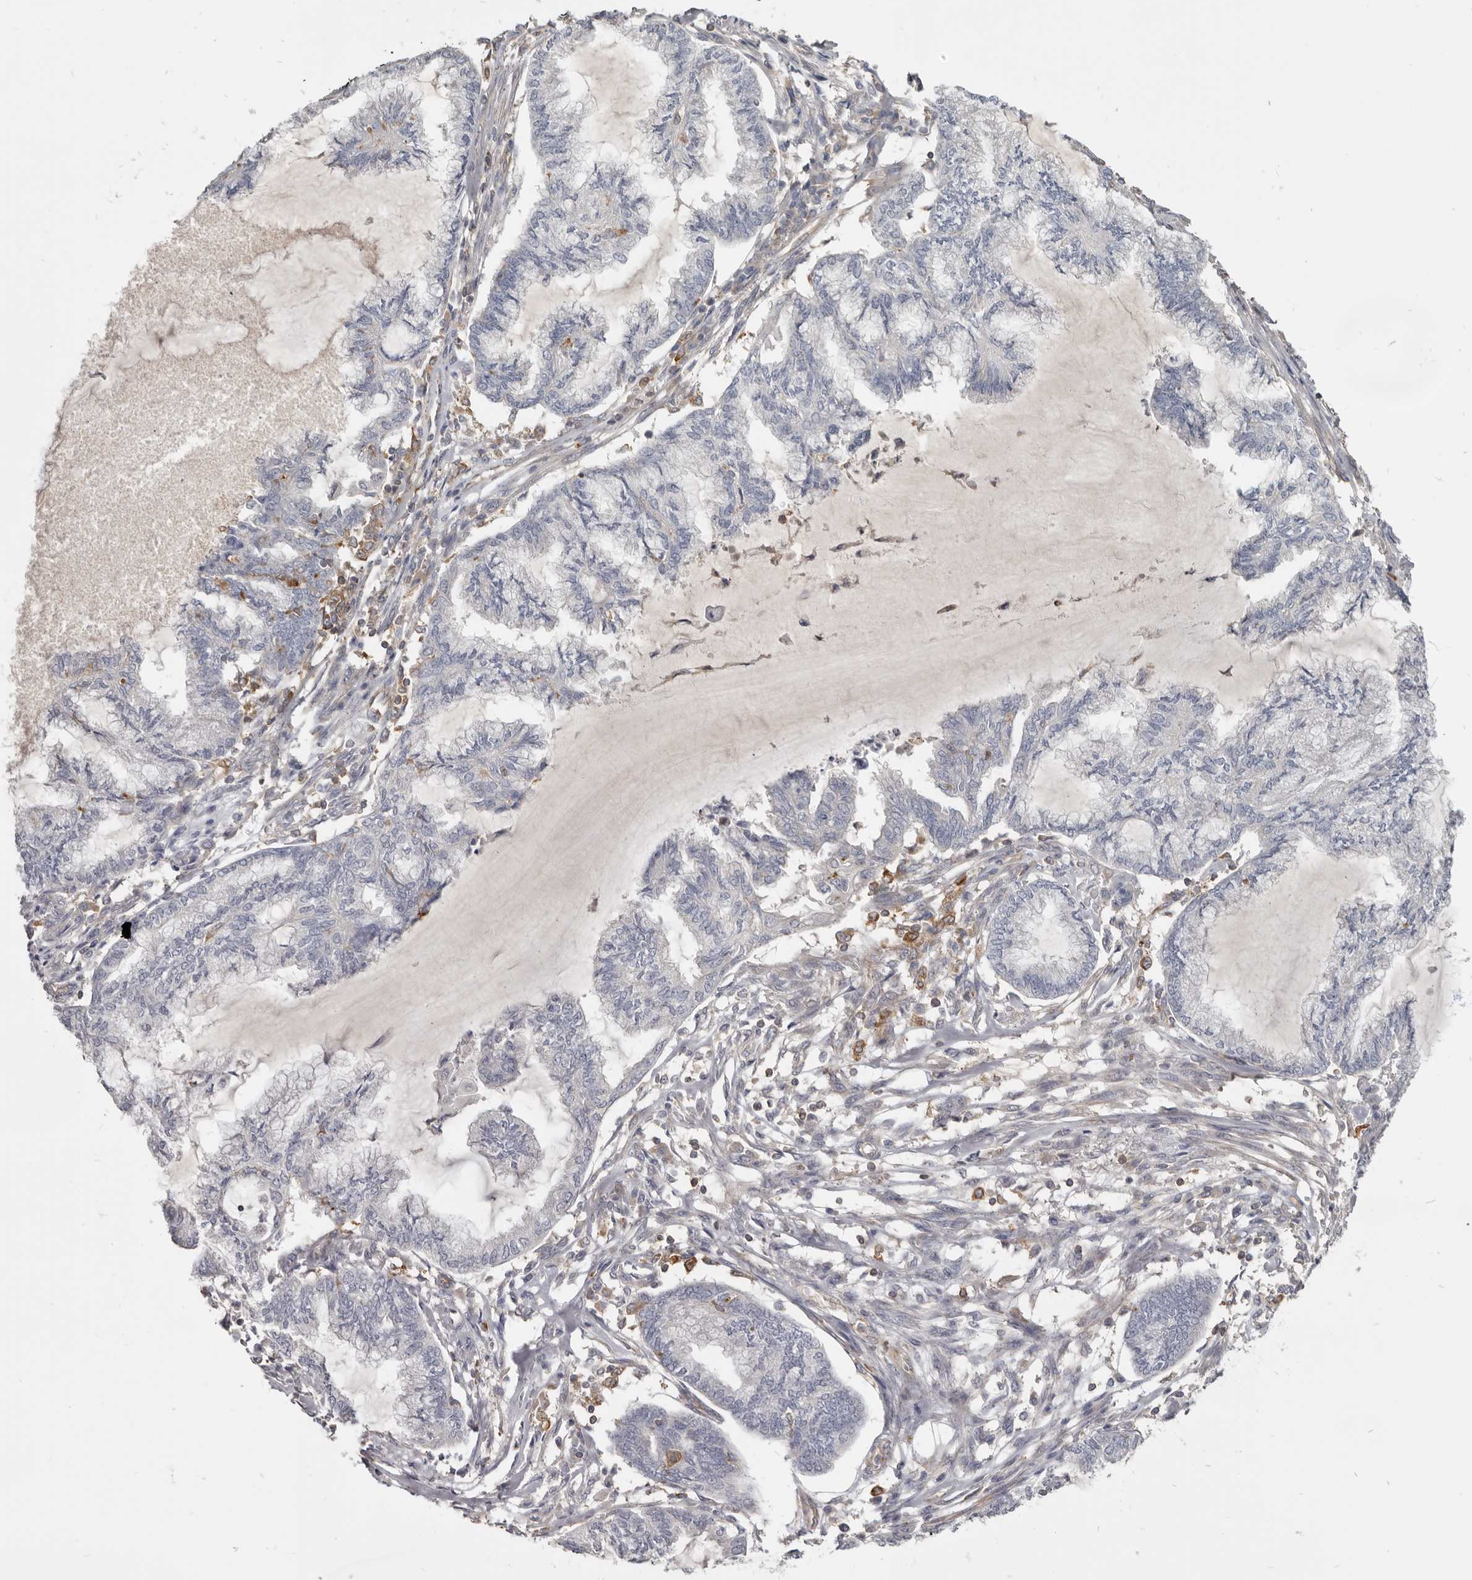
{"staining": {"intensity": "negative", "quantity": "none", "location": "none"}, "tissue": "endometrial cancer", "cell_type": "Tumor cells", "image_type": "cancer", "snomed": [{"axis": "morphology", "description": "Adenocarcinoma, NOS"}, {"axis": "topography", "description": "Endometrium"}], "caption": "Tumor cells are negative for protein expression in human endometrial cancer (adenocarcinoma).", "gene": "CBL", "patient": {"sex": "female", "age": 86}}